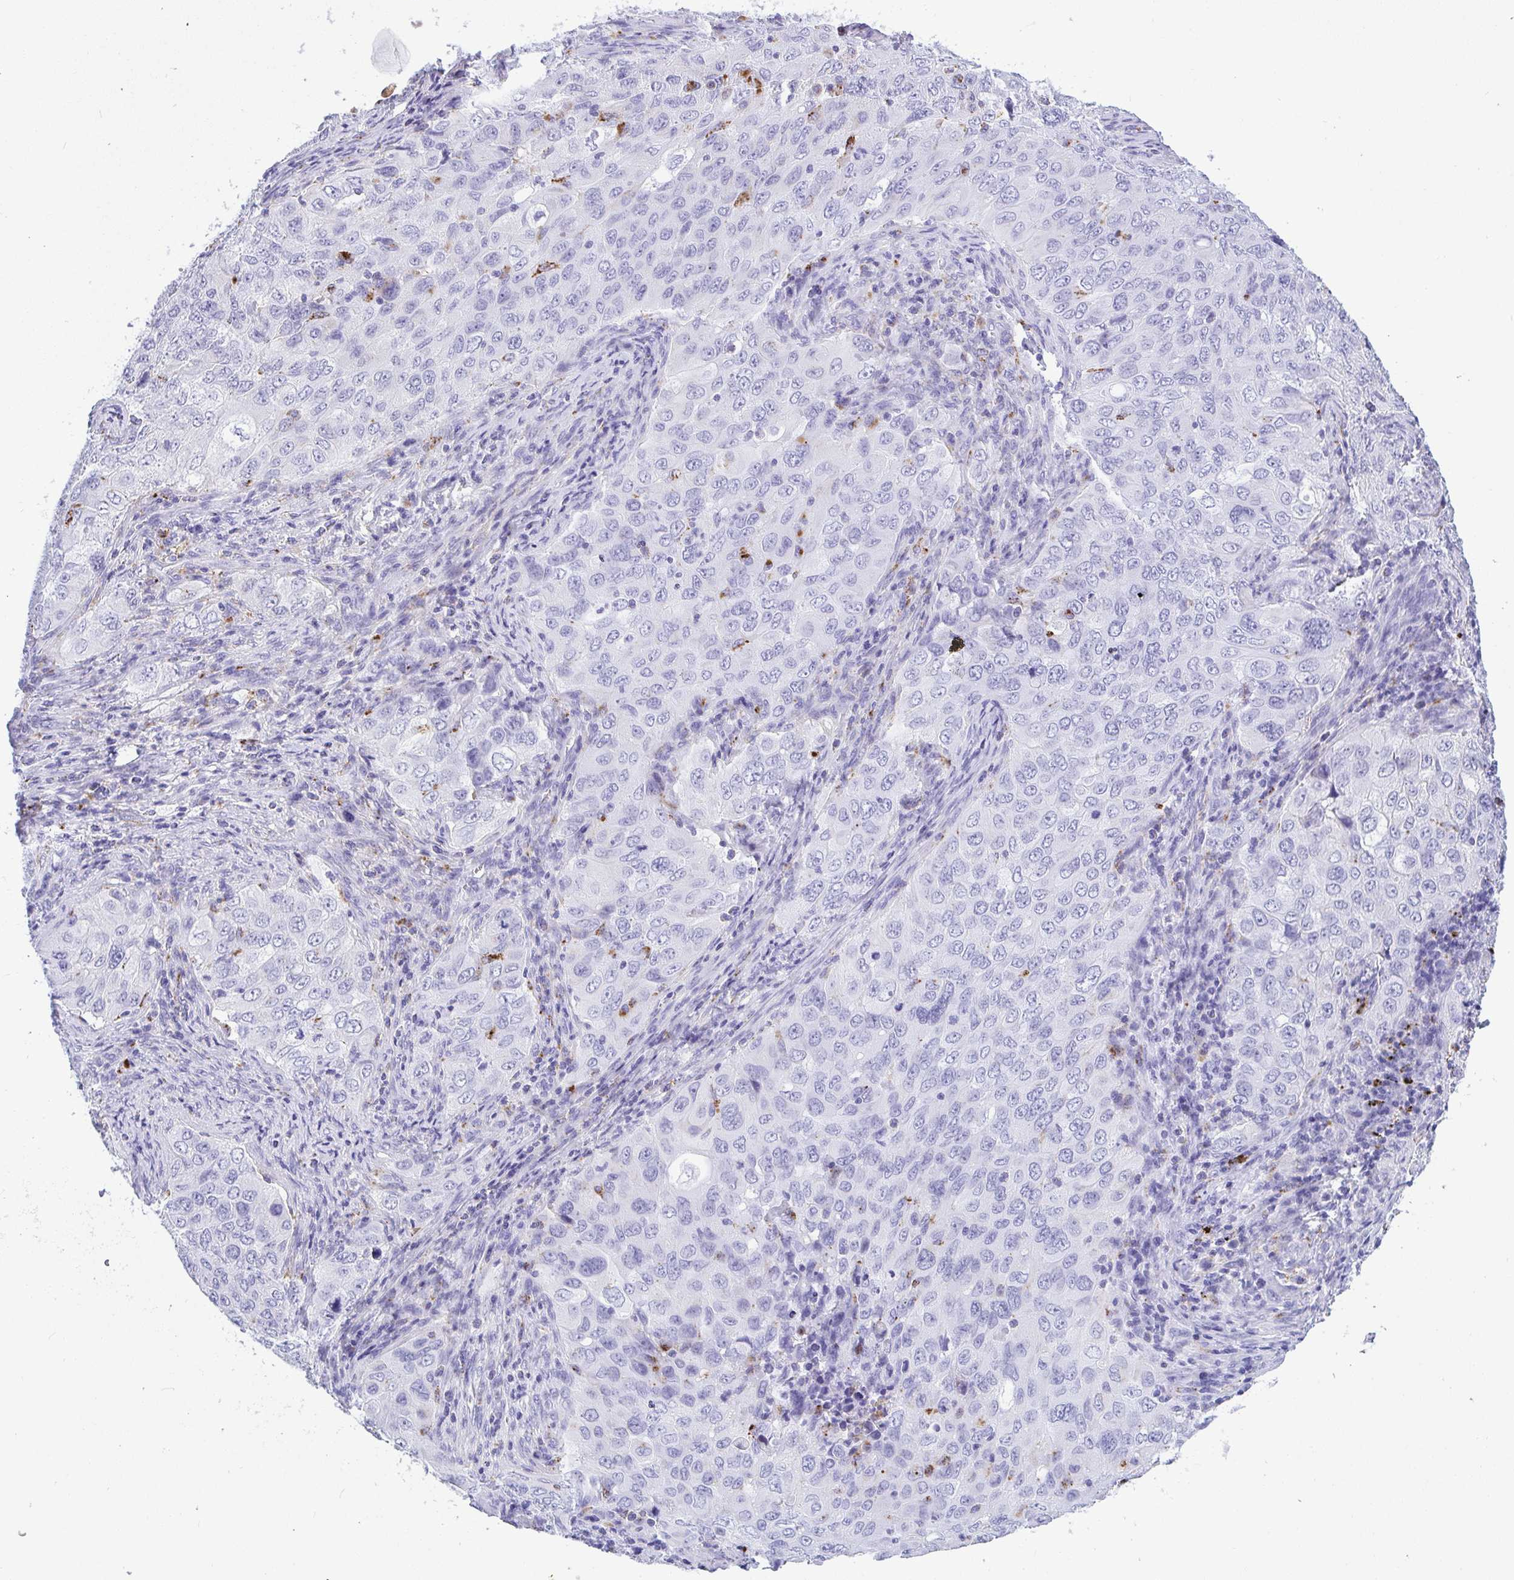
{"staining": {"intensity": "negative", "quantity": "none", "location": "none"}, "tissue": "lung cancer", "cell_type": "Tumor cells", "image_type": "cancer", "snomed": [{"axis": "morphology", "description": "Adenocarcinoma, NOS"}, {"axis": "morphology", "description": "Adenocarcinoma, metastatic, NOS"}, {"axis": "topography", "description": "Lymph node"}, {"axis": "topography", "description": "Lung"}], "caption": "This is an immunohistochemistry (IHC) histopathology image of human lung metastatic adenocarcinoma. There is no positivity in tumor cells.", "gene": "CPVL", "patient": {"sex": "female", "age": 42}}